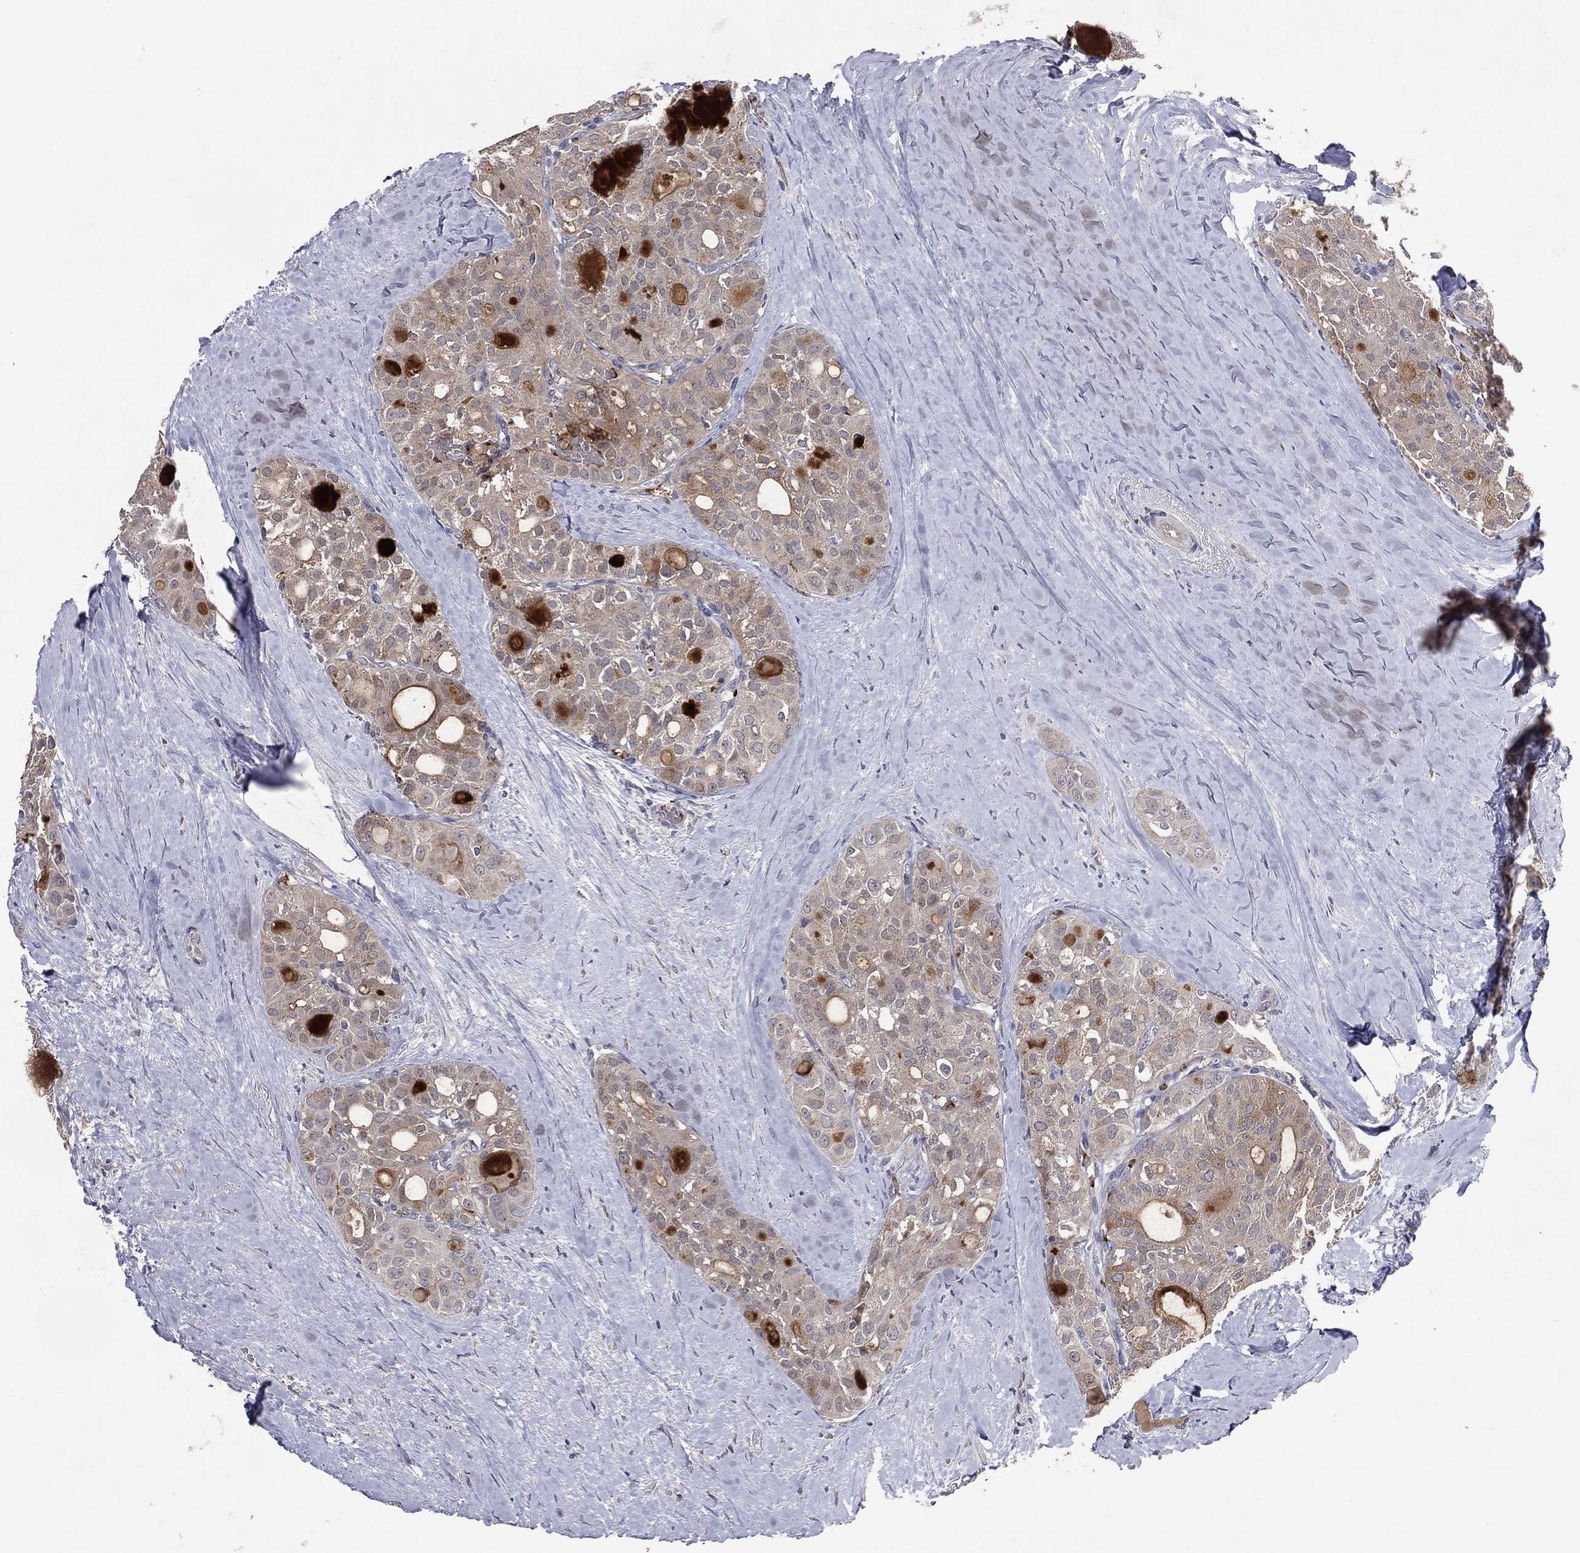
{"staining": {"intensity": "negative", "quantity": "none", "location": "none"}, "tissue": "thyroid cancer", "cell_type": "Tumor cells", "image_type": "cancer", "snomed": [{"axis": "morphology", "description": "Follicular adenoma carcinoma, NOS"}, {"axis": "topography", "description": "Thyroid gland"}], "caption": "High power microscopy image of an IHC micrograph of follicular adenoma carcinoma (thyroid), revealing no significant positivity in tumor cells. (DAB immunohistochemistry (IHC) with hematoxylin counter stain).", "gene": "DNAH7", "patient": {"sex": "male", "age": 75}}